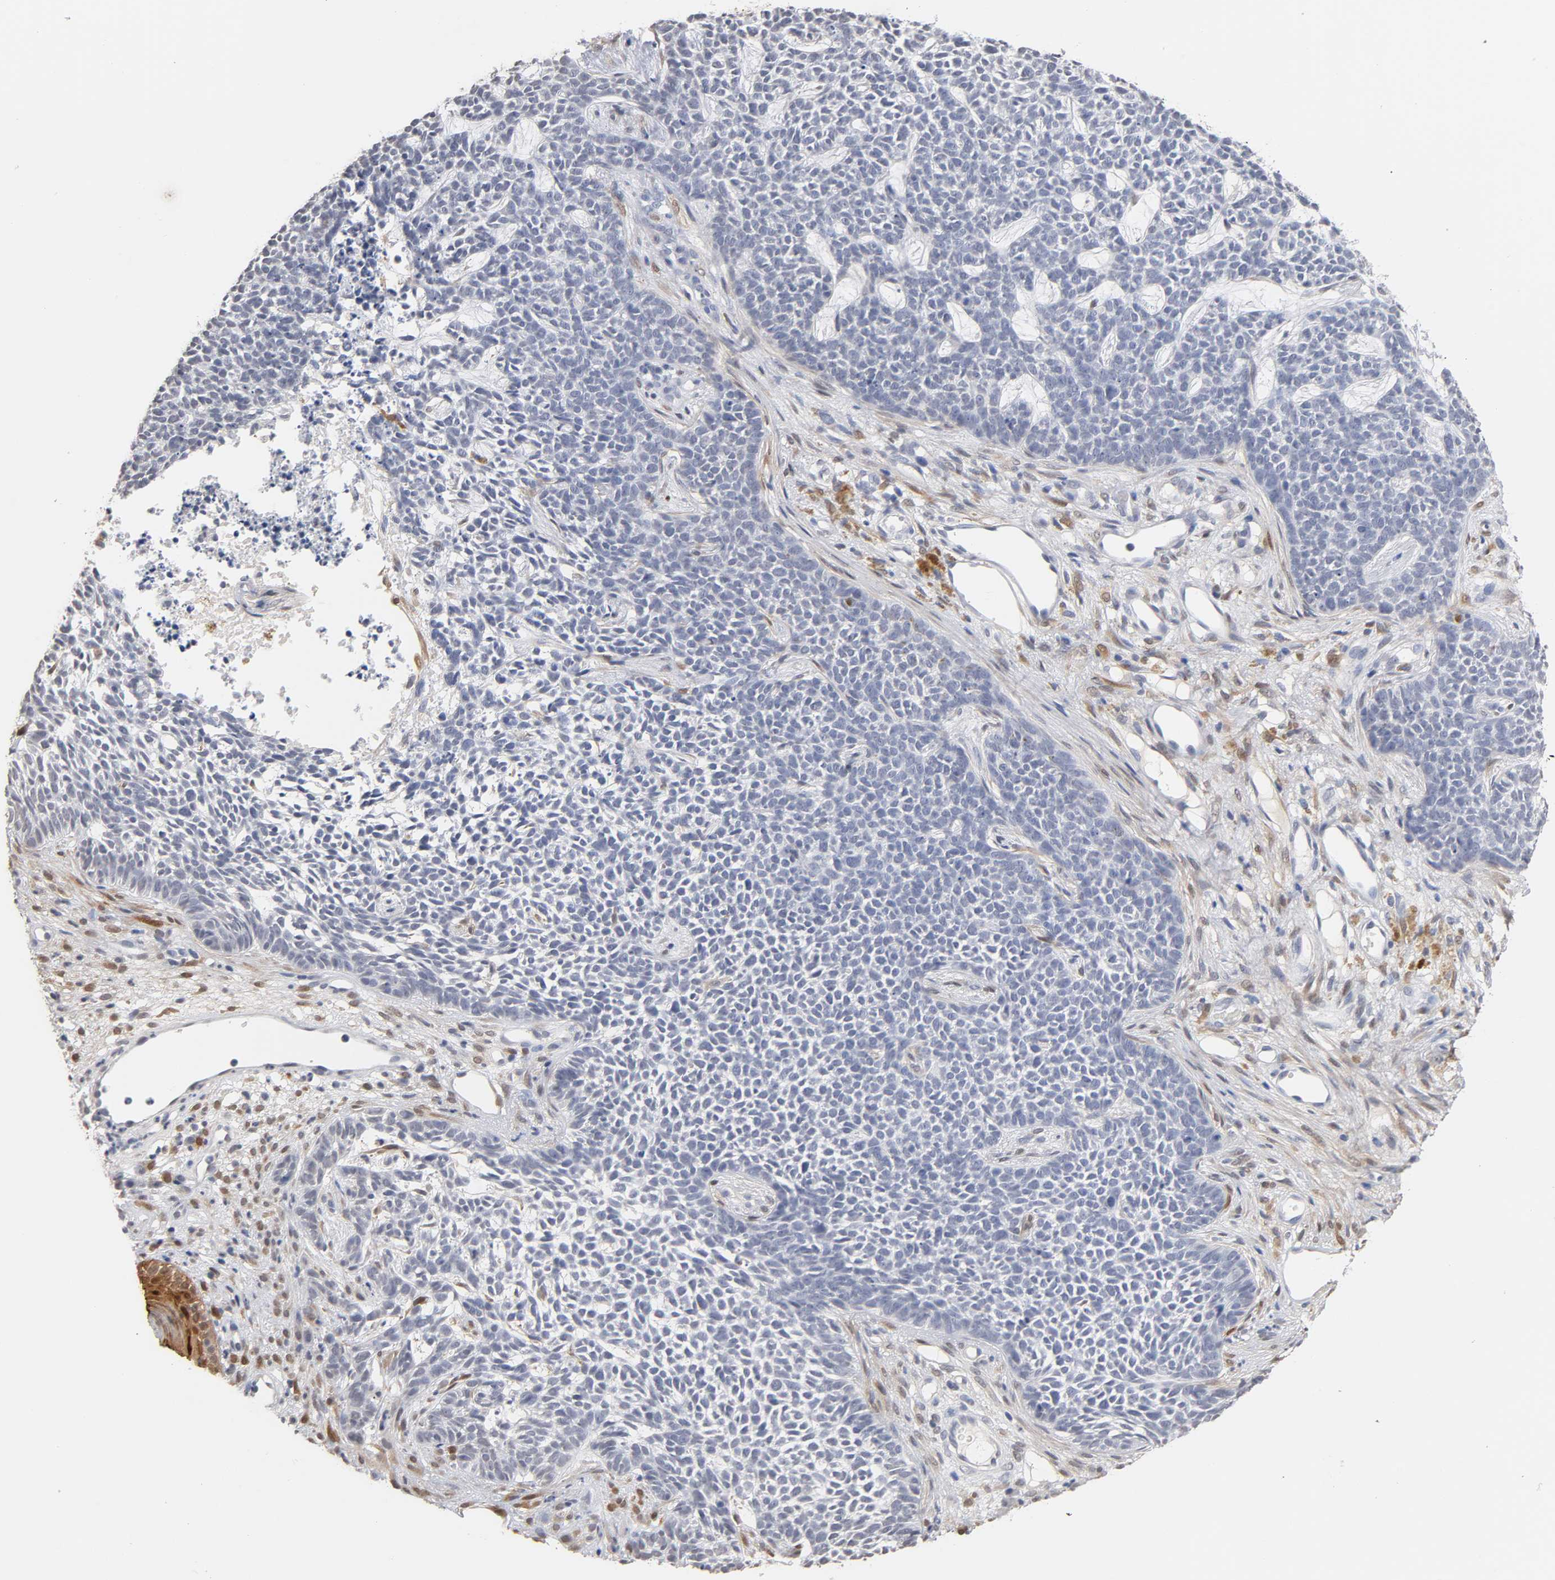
{"staining": {"intensity": "negative", "quantity": "none", "location": "none"}, "tissue": "skin cancer", "cell_type": "Tumor cells", "image_type": "cancer", "snomed": [{"axis": "morphology", "description": "Basal cell carcinoma"}, {"axis": "topography", "description": "Skin"}], "caption": "The IHC micrograph has no significant positivity in tumor cells of skin cancer tissue.", "gene": "CRABP2", "patient": {"sex": "female", "age": 84}}